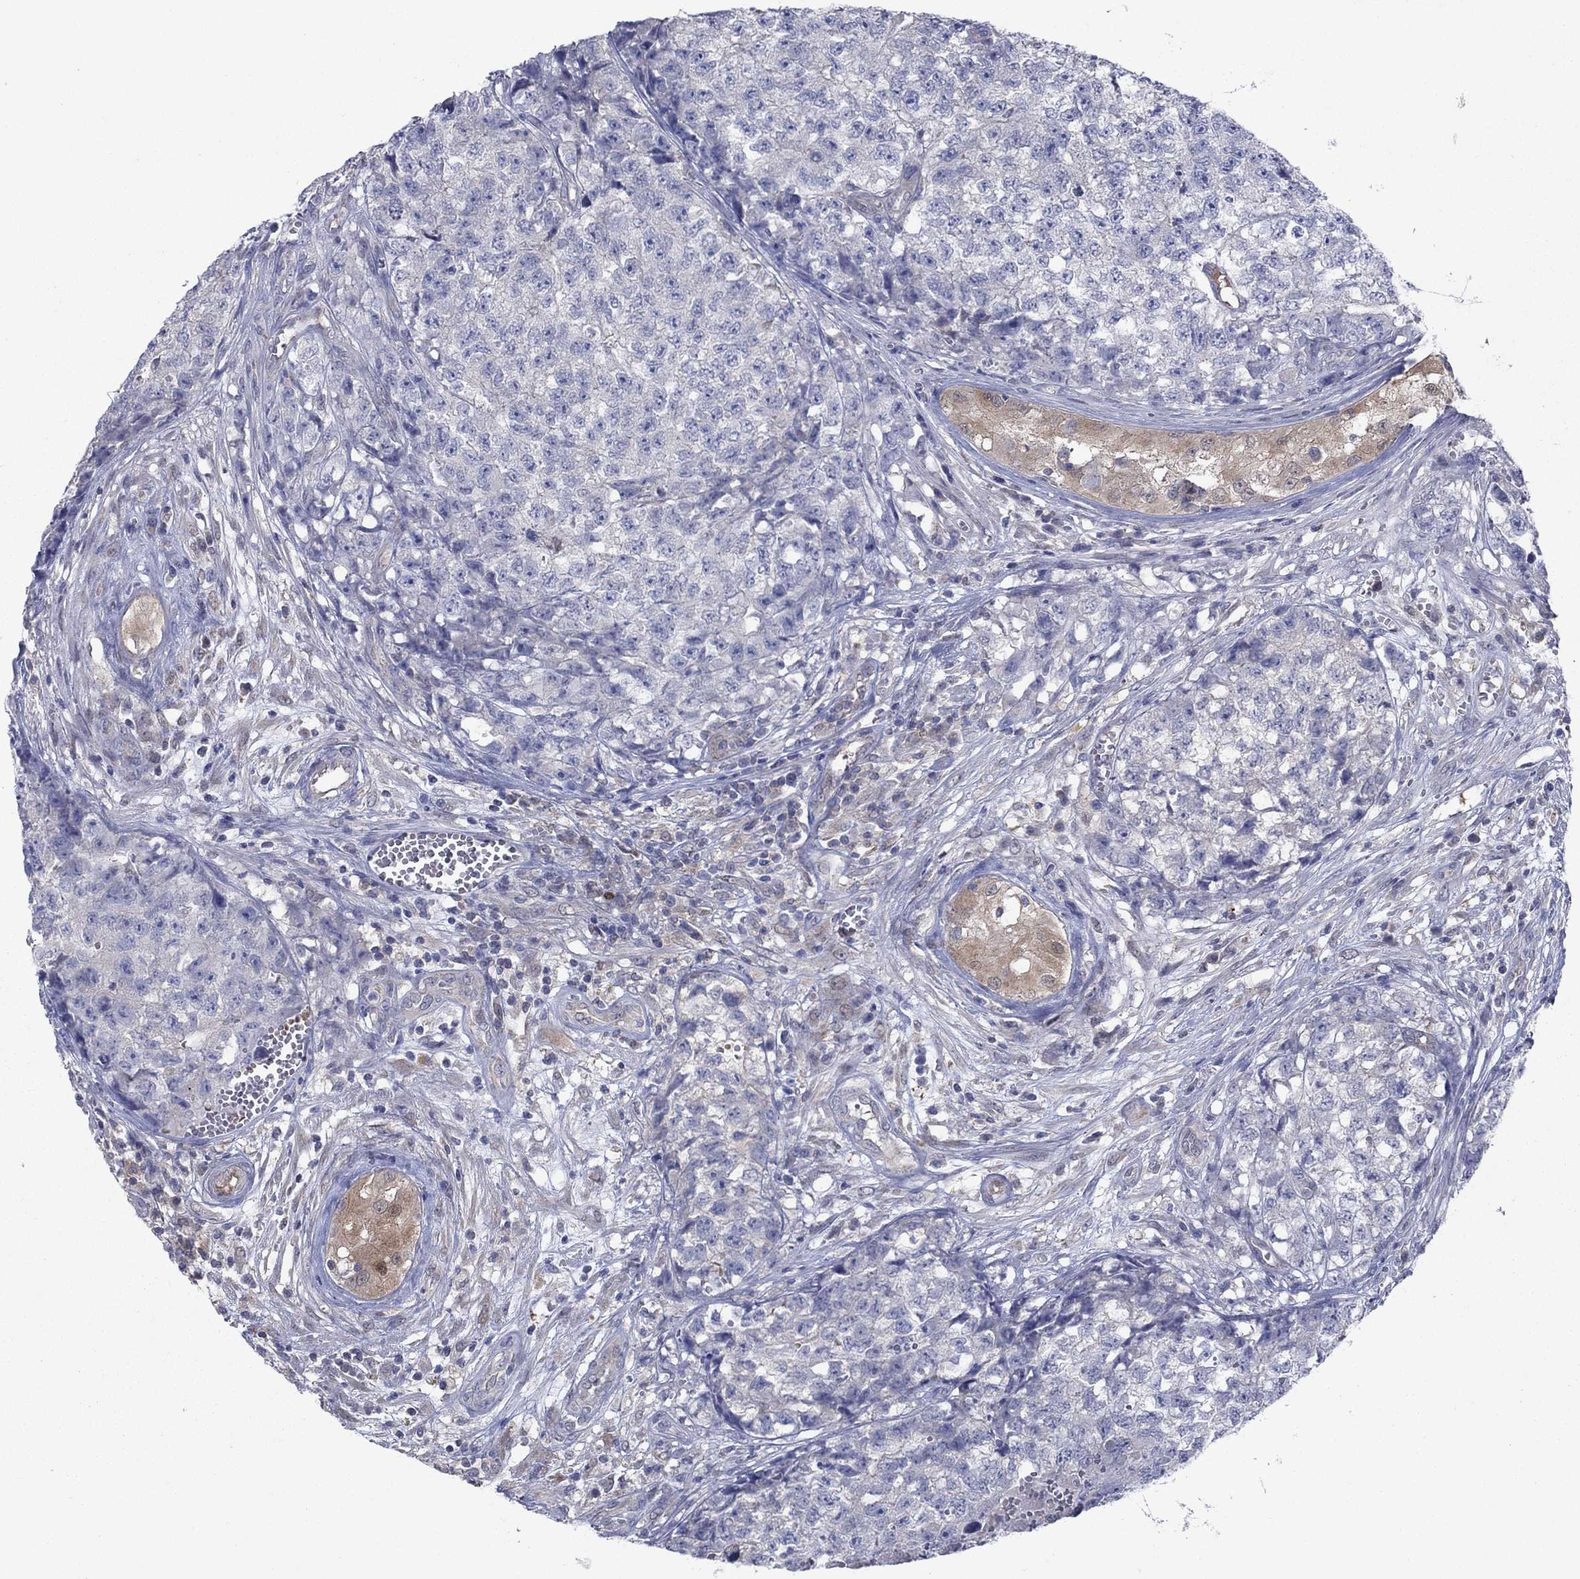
{"staining": {"intensity": "negative", "quantity": "none", "location": "none"}, "tissue": "testis cancer", "cell_type": "Tumor cells", "image_type": "cancer", "snomed": [{"axis": "morphology", "description": "Seminoma, NOS"}, {"axis": "morphology", "description": "Carcinoma, Embryonal, NOS"}, {"axis": "topography", "description": "Testis"}], "caption": "This histopathology image is of testis embryonal carcinoma stained with immunohistochemistry to label a protein in brown with the nuclei are counter-stained blue. There is no expression in tumor cells. (Brightfield microscopy of DAB immunohistochemistry (IHC) at high magnification).", "gene": "GRHPR", "patient": {"sex": "male", "age": 22}}